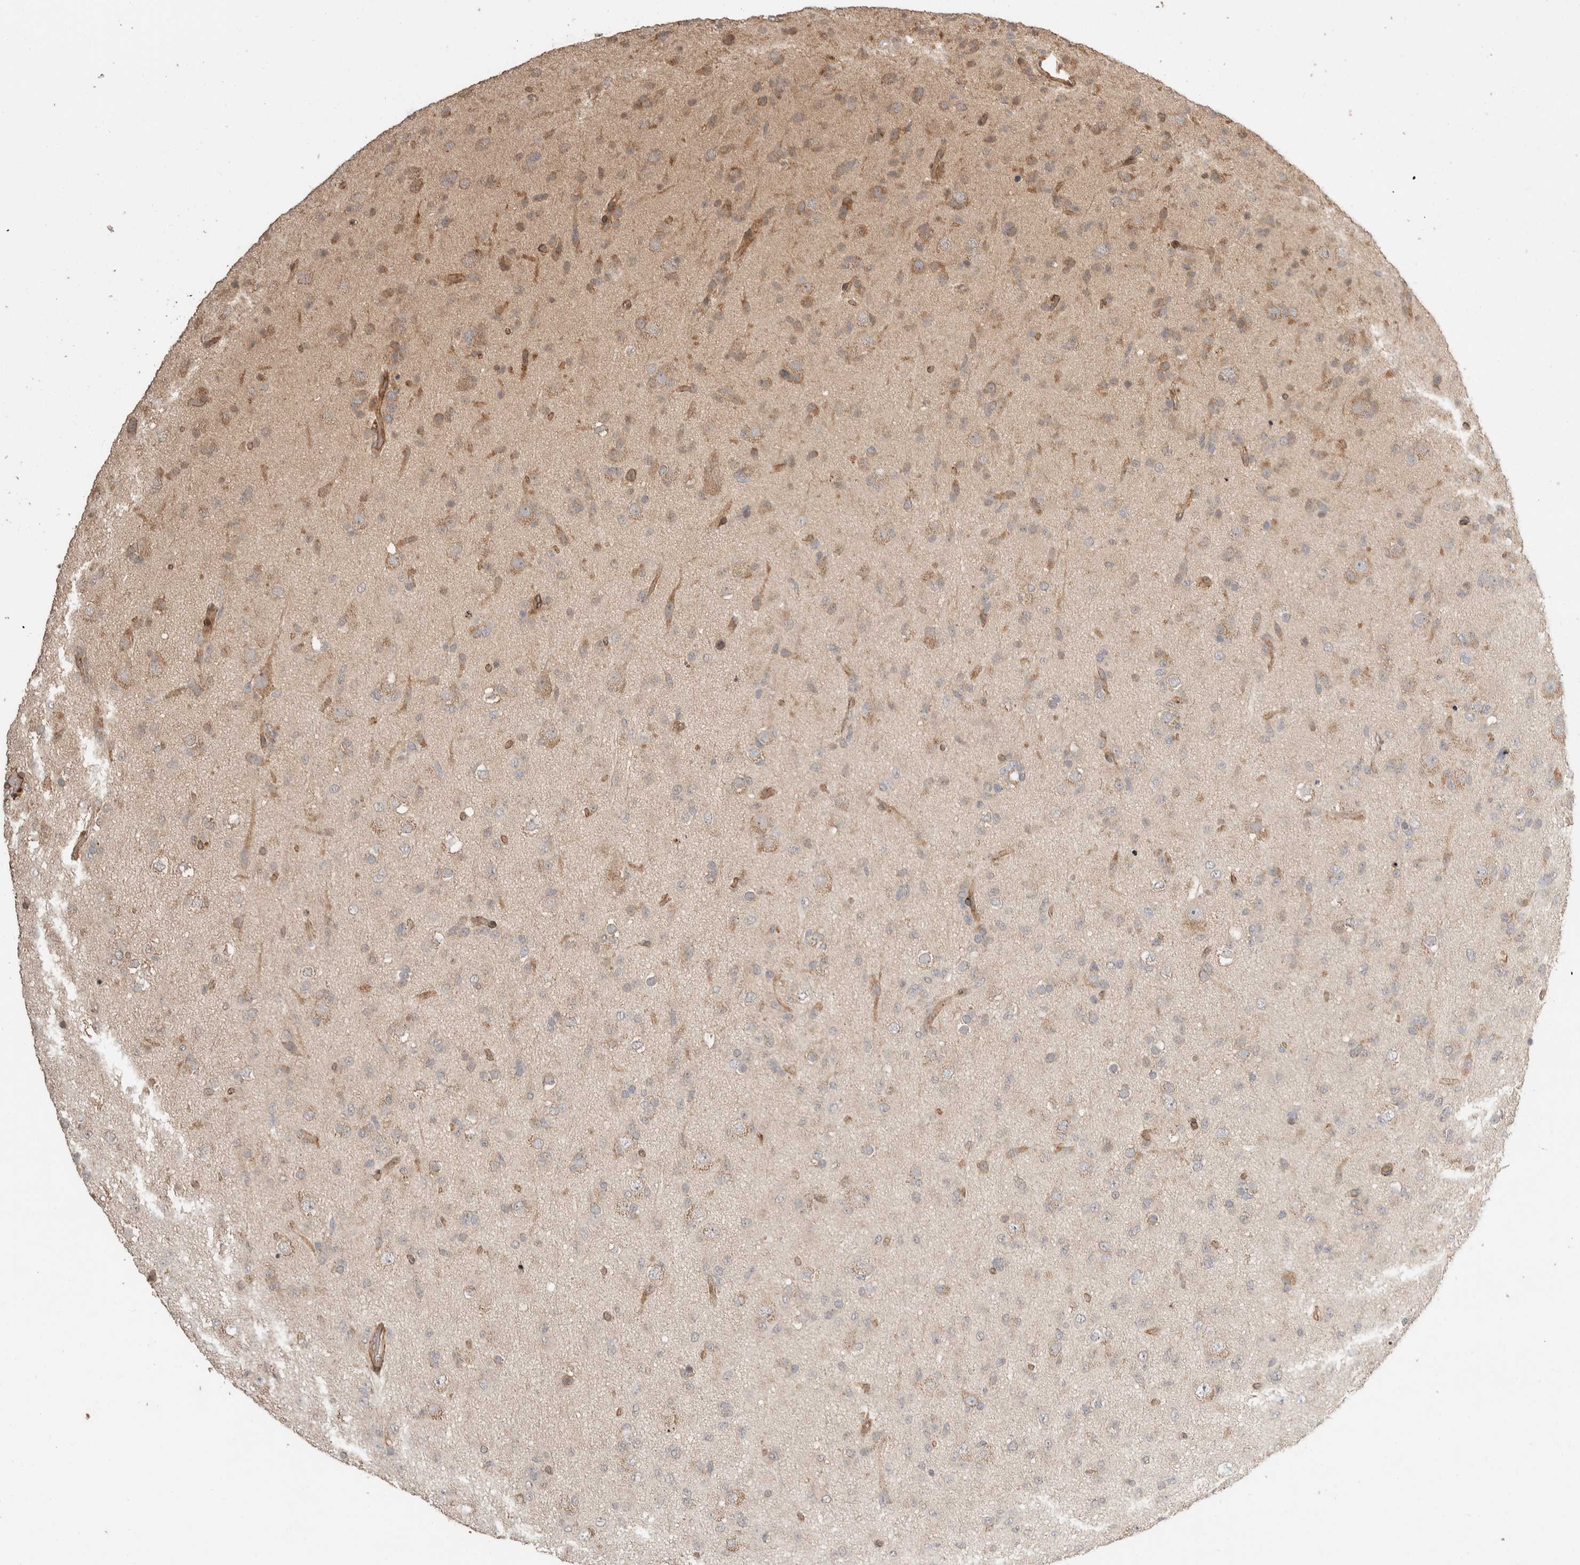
{"staining": {"intensity": "weak", "quantity": "25%-75%", "location": "cytoplasmic/membranous"}, "tissue": "glioma", "cell_type": "Tumor cells", "image_type": "cancer", "snomed": [{"axis": "morphology", "description": "Glioma, malignant, Low grade"}, {"axis": "topography", "description": "Brain"}], "caption": "Malignant glioma (low-grade) stained with DAB immunohistochemistry demonstrates low levels of weak cytoplasmic/membranous expression in approximately 25%-75% of tumor cells.", "gene": "ERC1", "patient": {"sex": "male", "age": 65}}